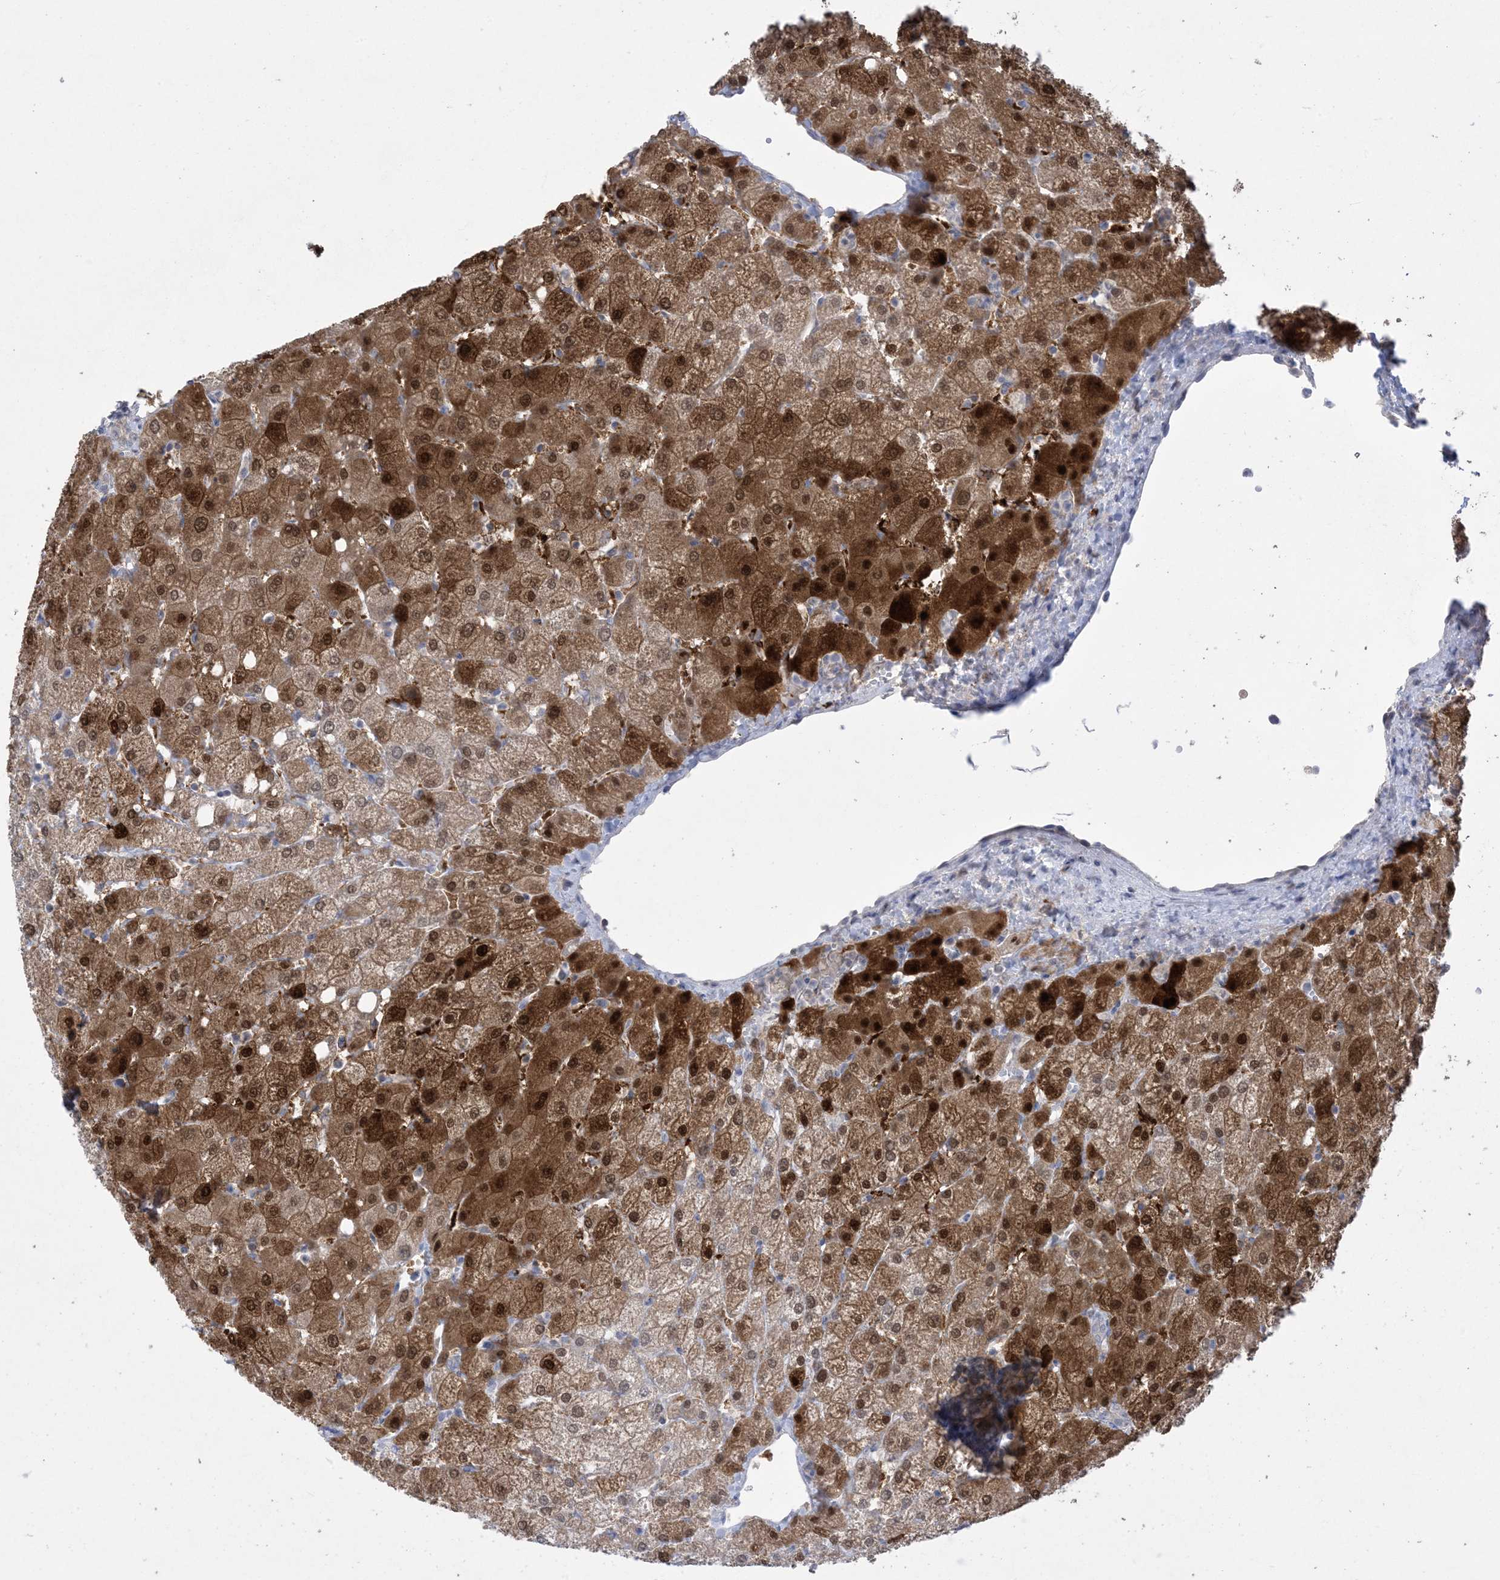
{"staining": {"intensity": "negative", "quantity": "none", "location": "none"}, "tissue": "liver", "cell_type": "Cholangiocytes", "image_type": "normal", "snomed": [{"axis": "morphology", "description": "Normal tissue, NOS"}, {"axis": "topography", "description": "Liver"}], "caption": "Photomicrograph shows no protein positivity in cholangiocytes of benign liver. The staining is performed using DAB brown chromogen with nuclei counter-stained in using hematoxylin.", "gene": "HMGCS1", "patient": {"sex": "female", "age": 54}}